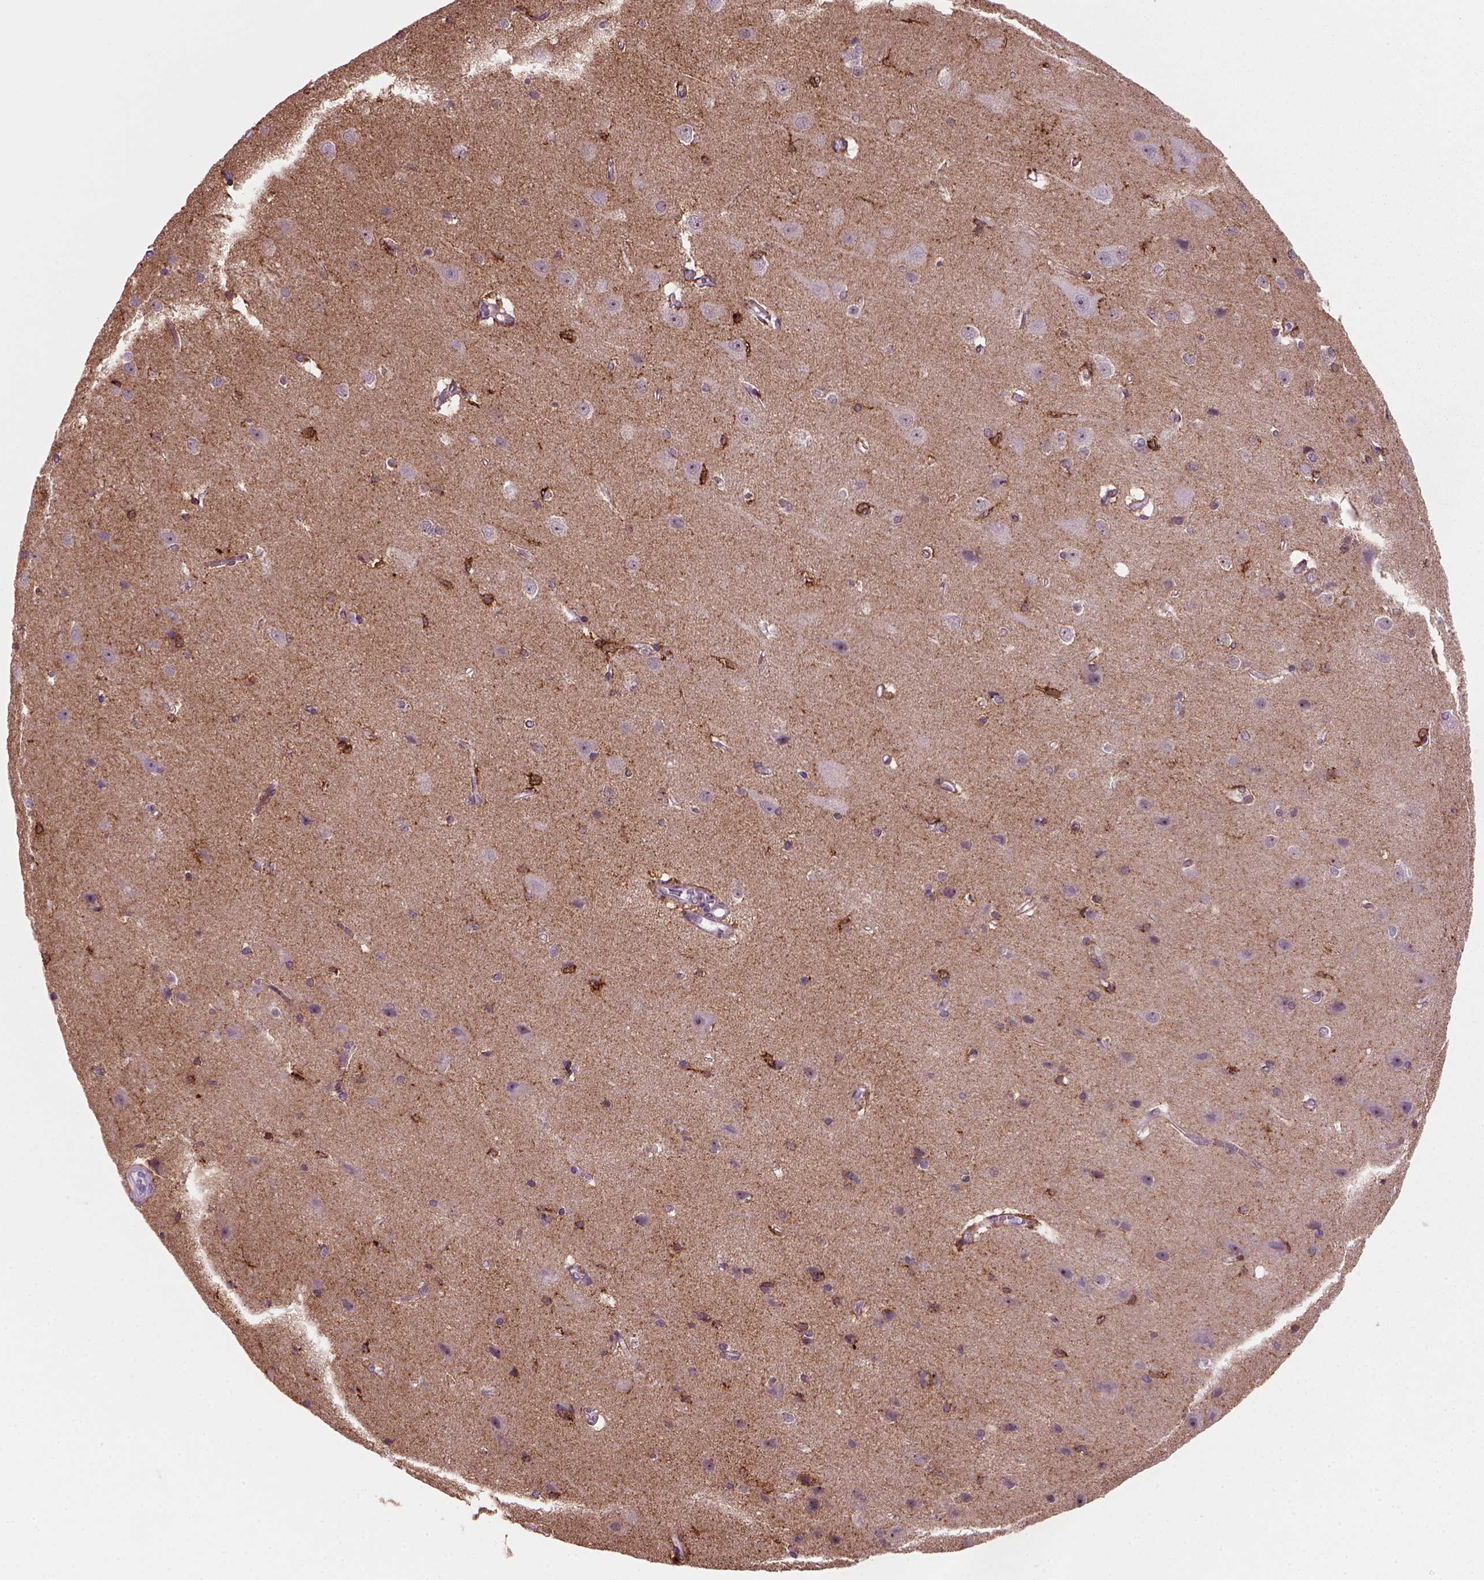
{"staining": {"intensity": "moderate", "quantity": "25%-75%", "location": "cytoplasmic/membranous"}, "tissue": "cerebral cortex", "cell_type": "Endothelial cells", "image_type": "normal", "snomed": [{"axis": "morphology", "description": "Normal tissue, NOS"}, {"axis": "topography", "description": "Cerebral cortex"}], "caption": "Moderate cytoplasmic/membranous protein expression is seen in approximately 25%-75% of endothelial cells in cerebral cortex. (IHC, brightfield microscopy, high magnification).", "gene": "MARCKS", "patient": {"sex": "male", "age": 37}}